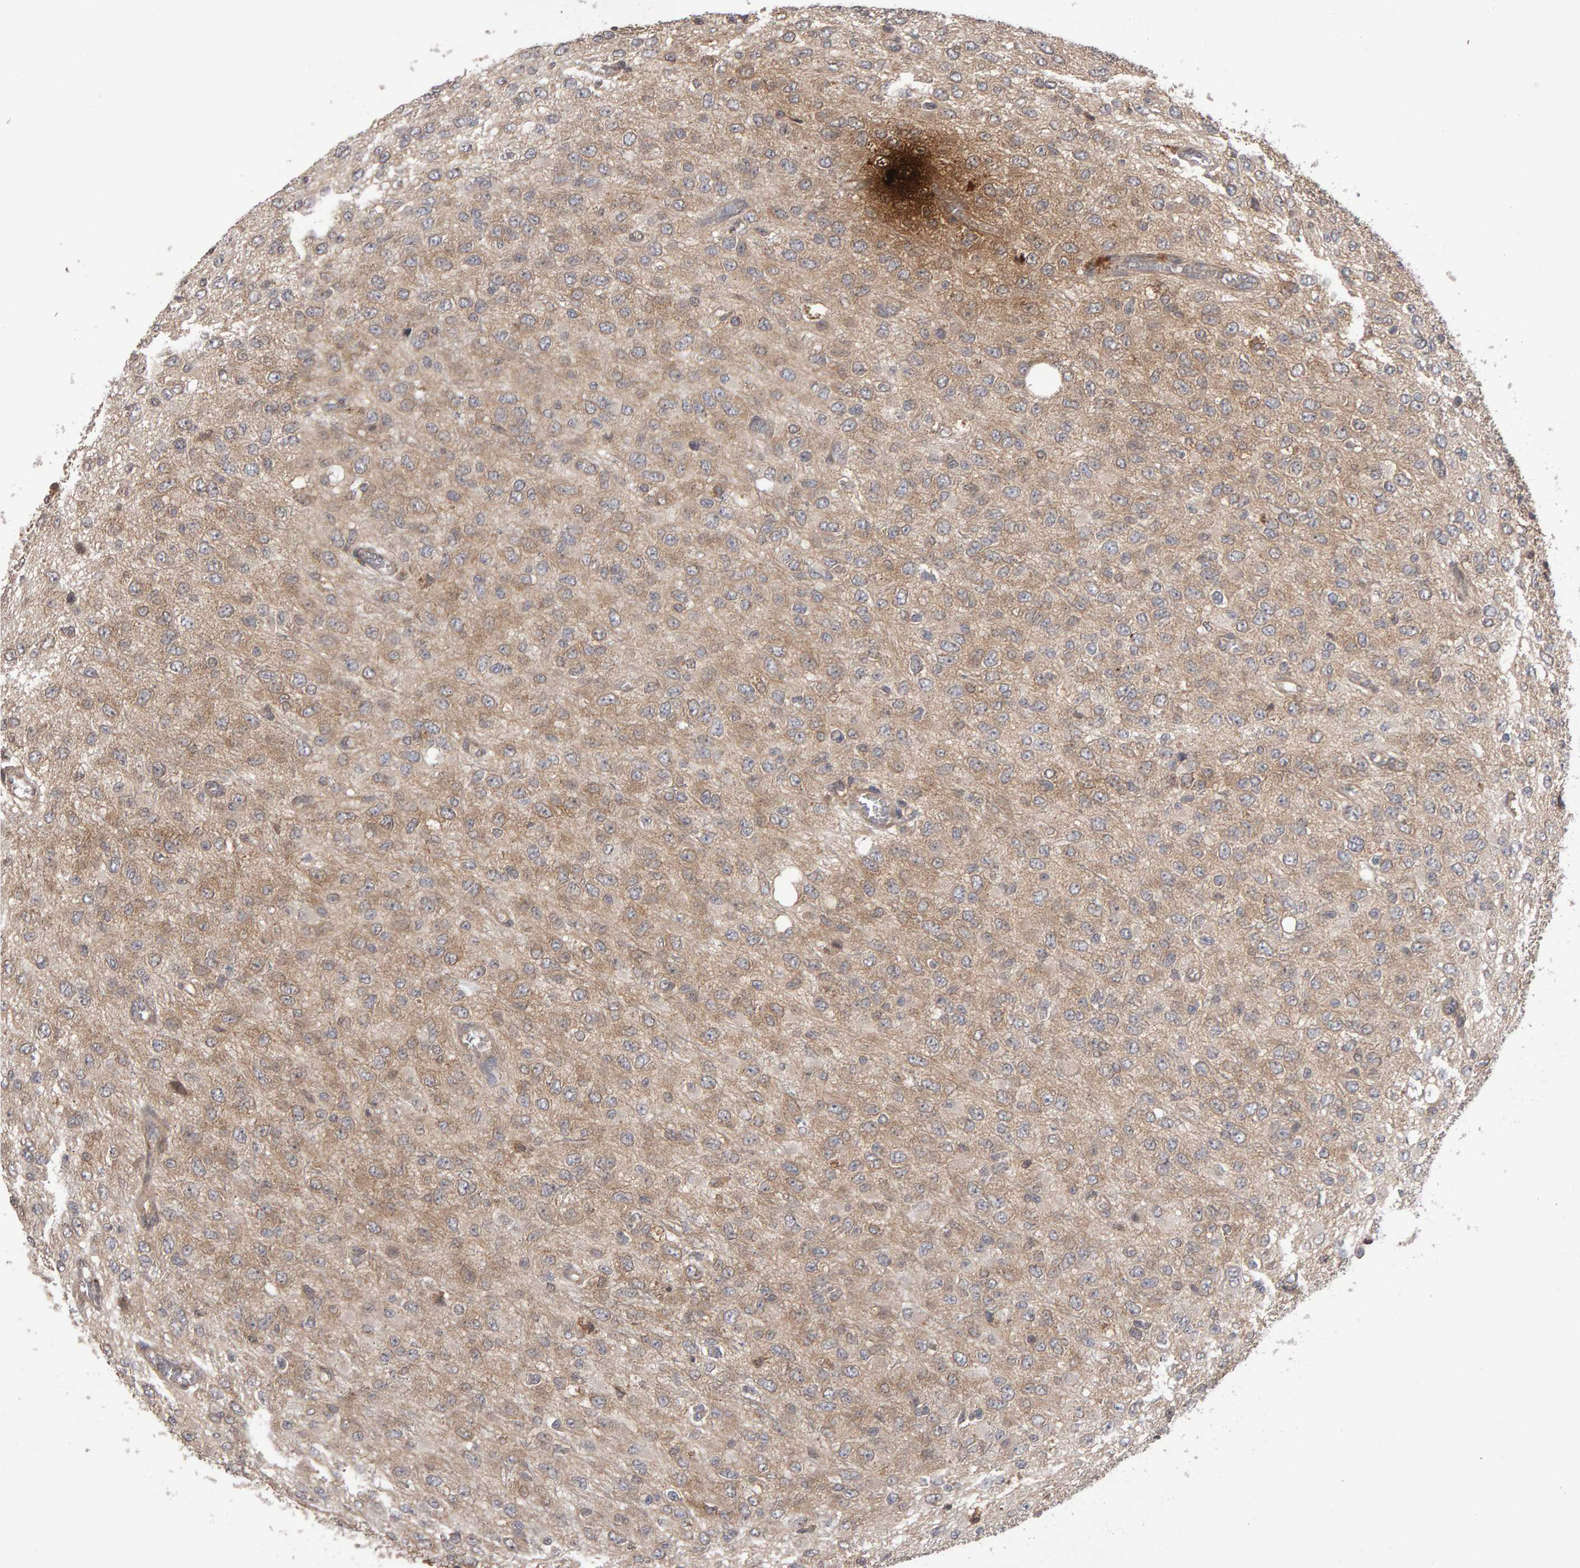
{"staining": {"intensity": "weak", "quantity": ">75%", "location": "cytoplasmic/membranous"}, "tissue": "glioma", "cell_type": "Tumor cells", "image_type": "cancer", "snomed": [{"axis": "morphology", "description": "Glioma, malignant, High grade"}, {"axis": "topography", "description": "pancreas cauda"}], "caption": "Malignant glioma (high-grade) was stained to show a protein in brown. There is low levels of weak cytoplasmic/membranous positivity in about >75% of tumor cells.", "gene": "SCRIB", "patient": {"sex": "male", "age": 60}}